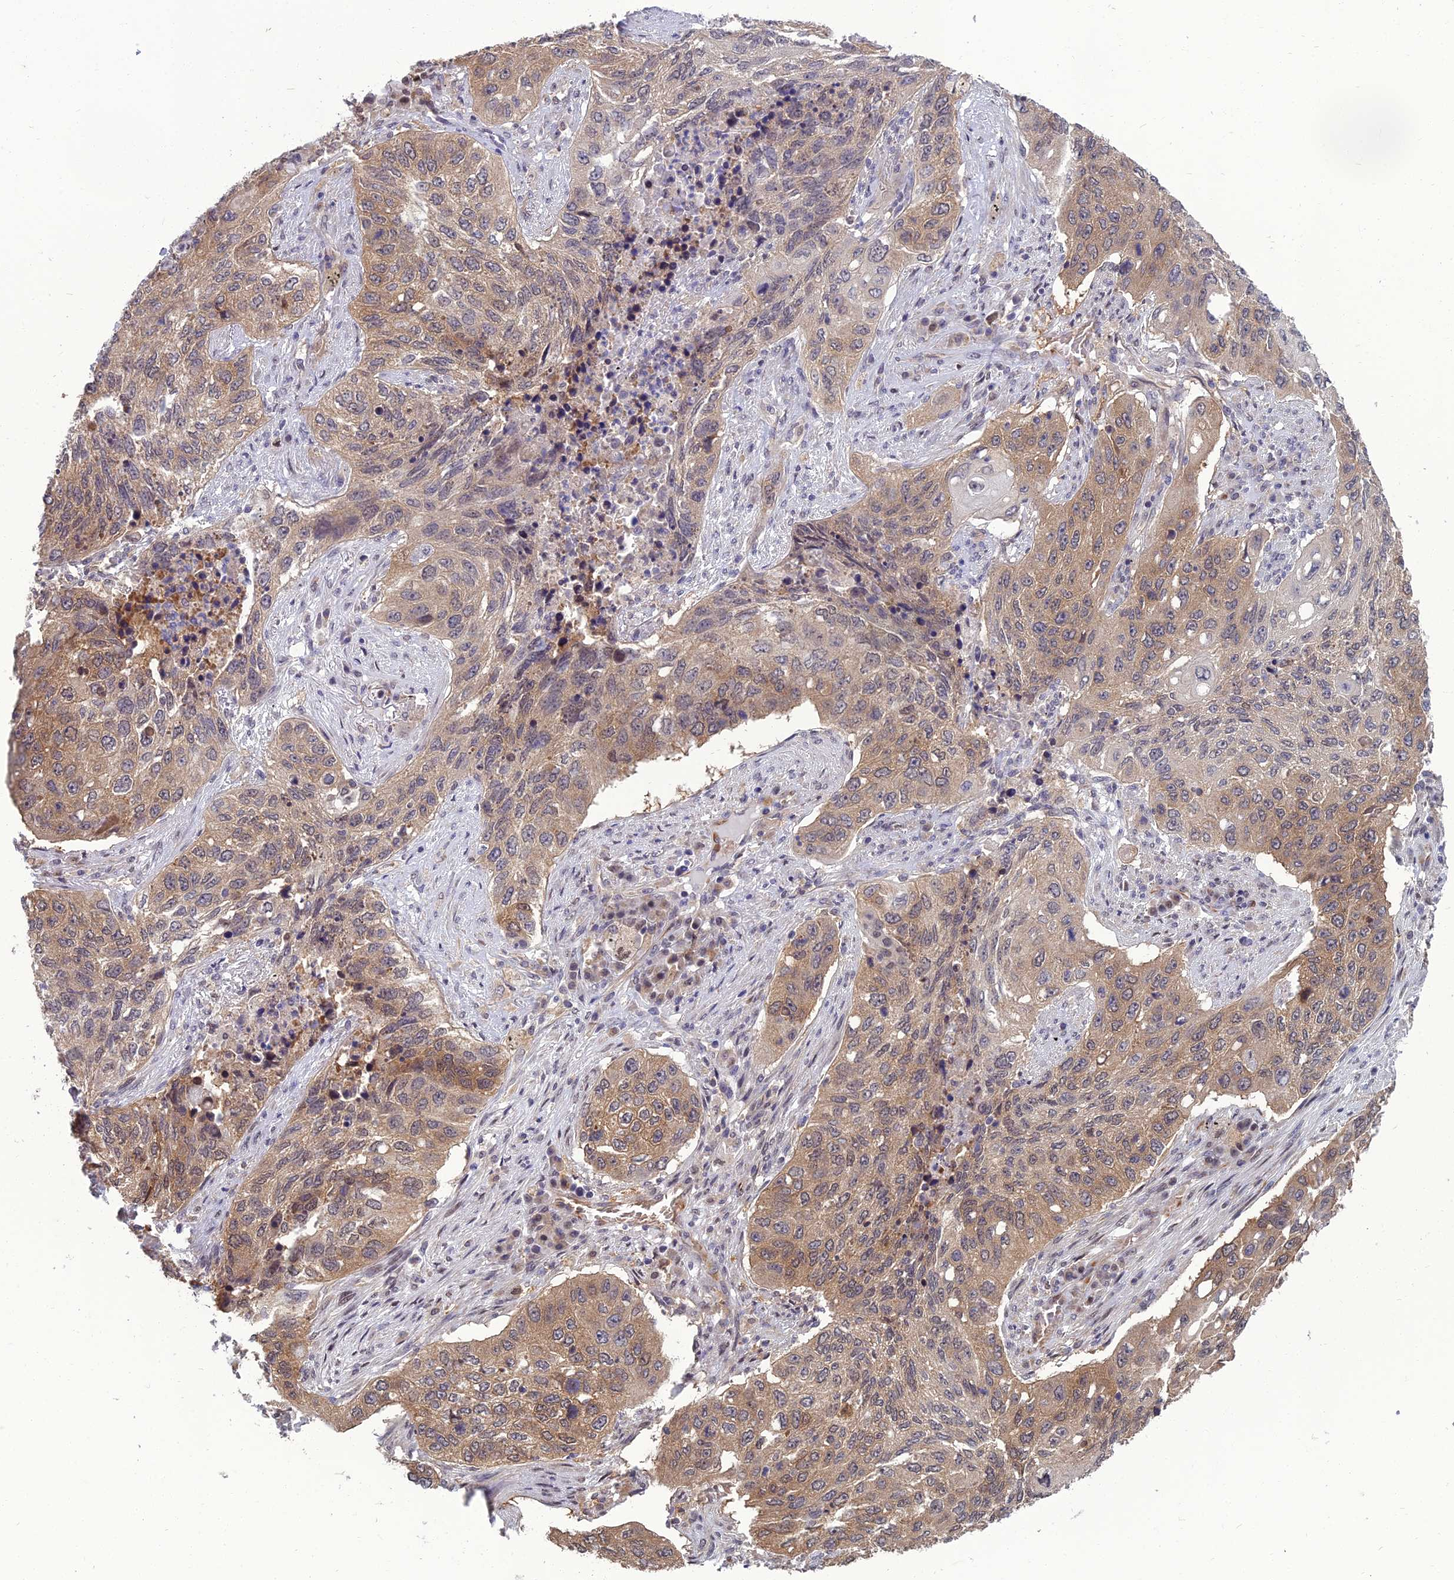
{"staining": {"intensity": "weak", "quantity": ">75%", "location": "cytoplasmic/membranous"}, "tissue": "lung cancer", "cell_type": "Tumor cells", "image_type": "cancer", "snomed": [{"axis": "morphology", "description": "Squamous cell carcinoma, NOS"}, {"axis": "topography", "description": "Lung"}], "caption": "A high-resolution photomicrograph shows immunohistochemistry (IHC) staining of squamous cell carcinoma (lung), which demonstrates weak cytoplasmic/membranous expression in about >75% of tumor cells. Nuclei are stained in blue.", "gene": "NR4A3", "patient": {"sex": "female", "age": 63}}